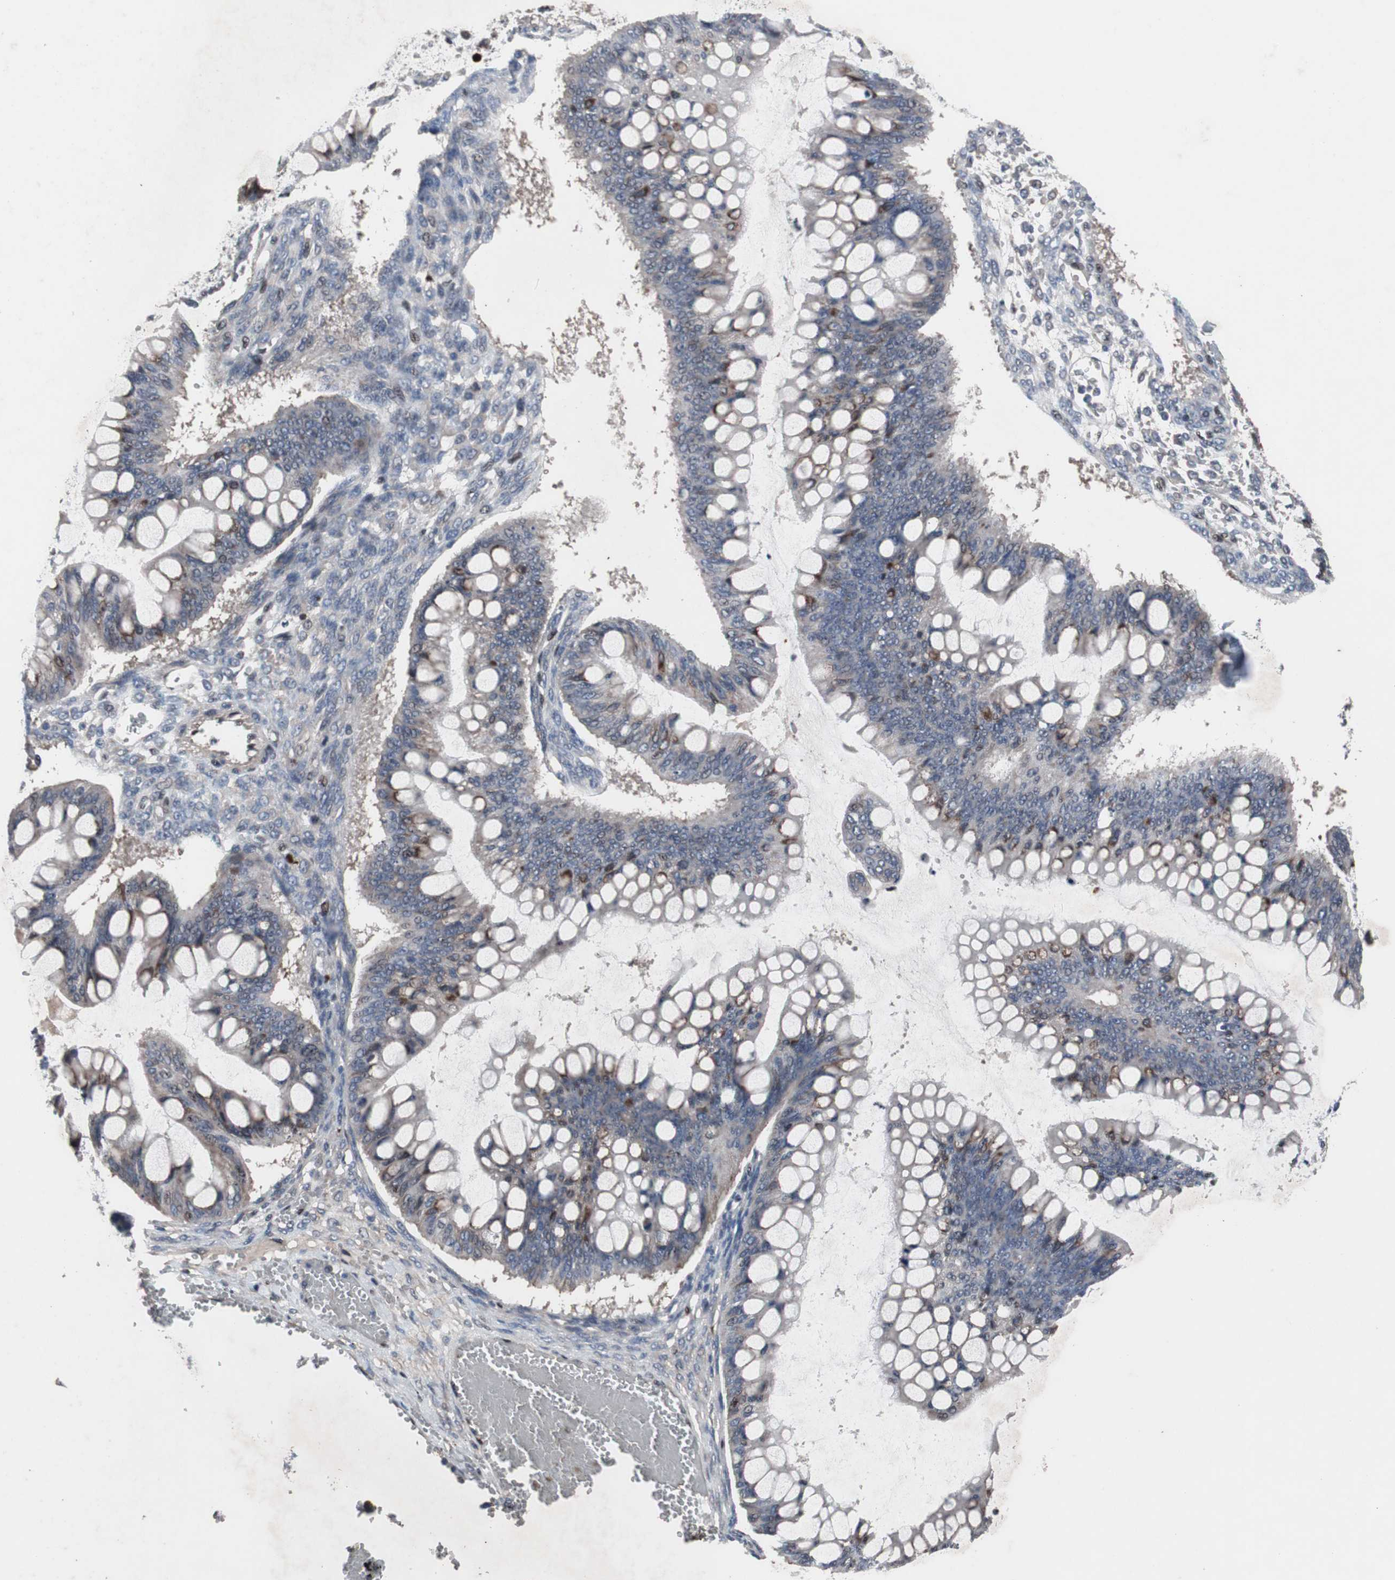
{"staining": {"intensity": "weak", "quantity": "<25%", "location": "cytoplasmic/membranous,nuclear"}, "tissue": "ovarian cancer", "cell_type": "Tumor cells", "image_type": "cancer", "snomed": [{"axis": "morphology", "description": "Cystadenocarcinoma, mucinous, NOS"}, {"axis": "topography", "description": "Ovary"}], "caption": "A histopathology image of ovarian cancer (mucinous cystadenocarcinoma) stained for a protein exhibits no brown staining in tumor cells.", "gene": "SOX7", "patient": {"sex": "female", "age": 73}}